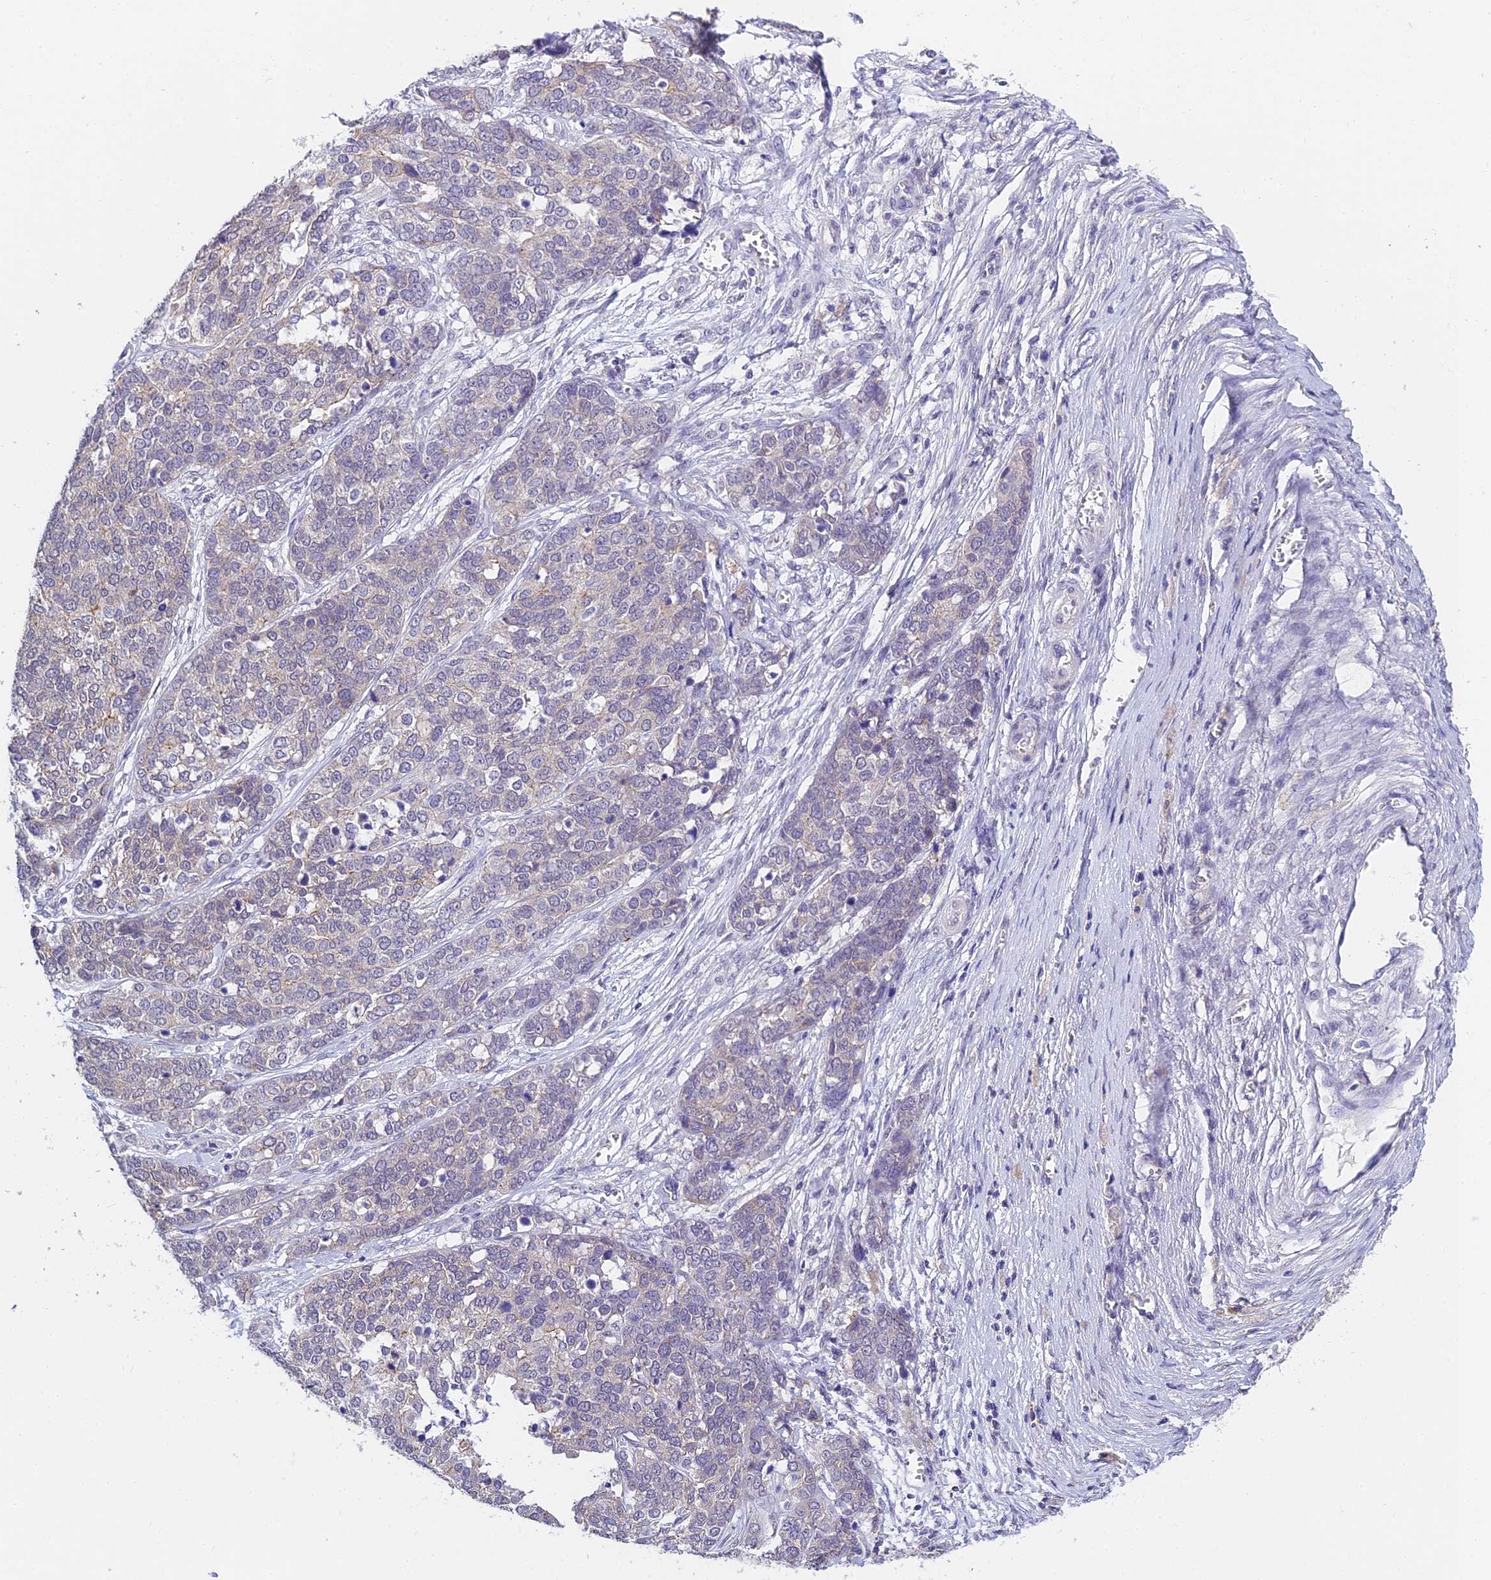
{"staining": {"intensity": "negative", "quantity": "none", "location": "none"}, "tissue": "ovarian cancer", "cell_type": "Tumor cells", "image_type": "cancer", "snomed": [{"axis": "morphology", "description": "Cystadenocarcinoma, serous, NOS"}, {"axis": "topography", "description": "Ovary"}], "caption": "Human ovarian cancer stained for a protein using IHC demonstrates no expression in tumor cells.", "gene": "HOXB1", "patient": {"sex": "female", "age": 44}}